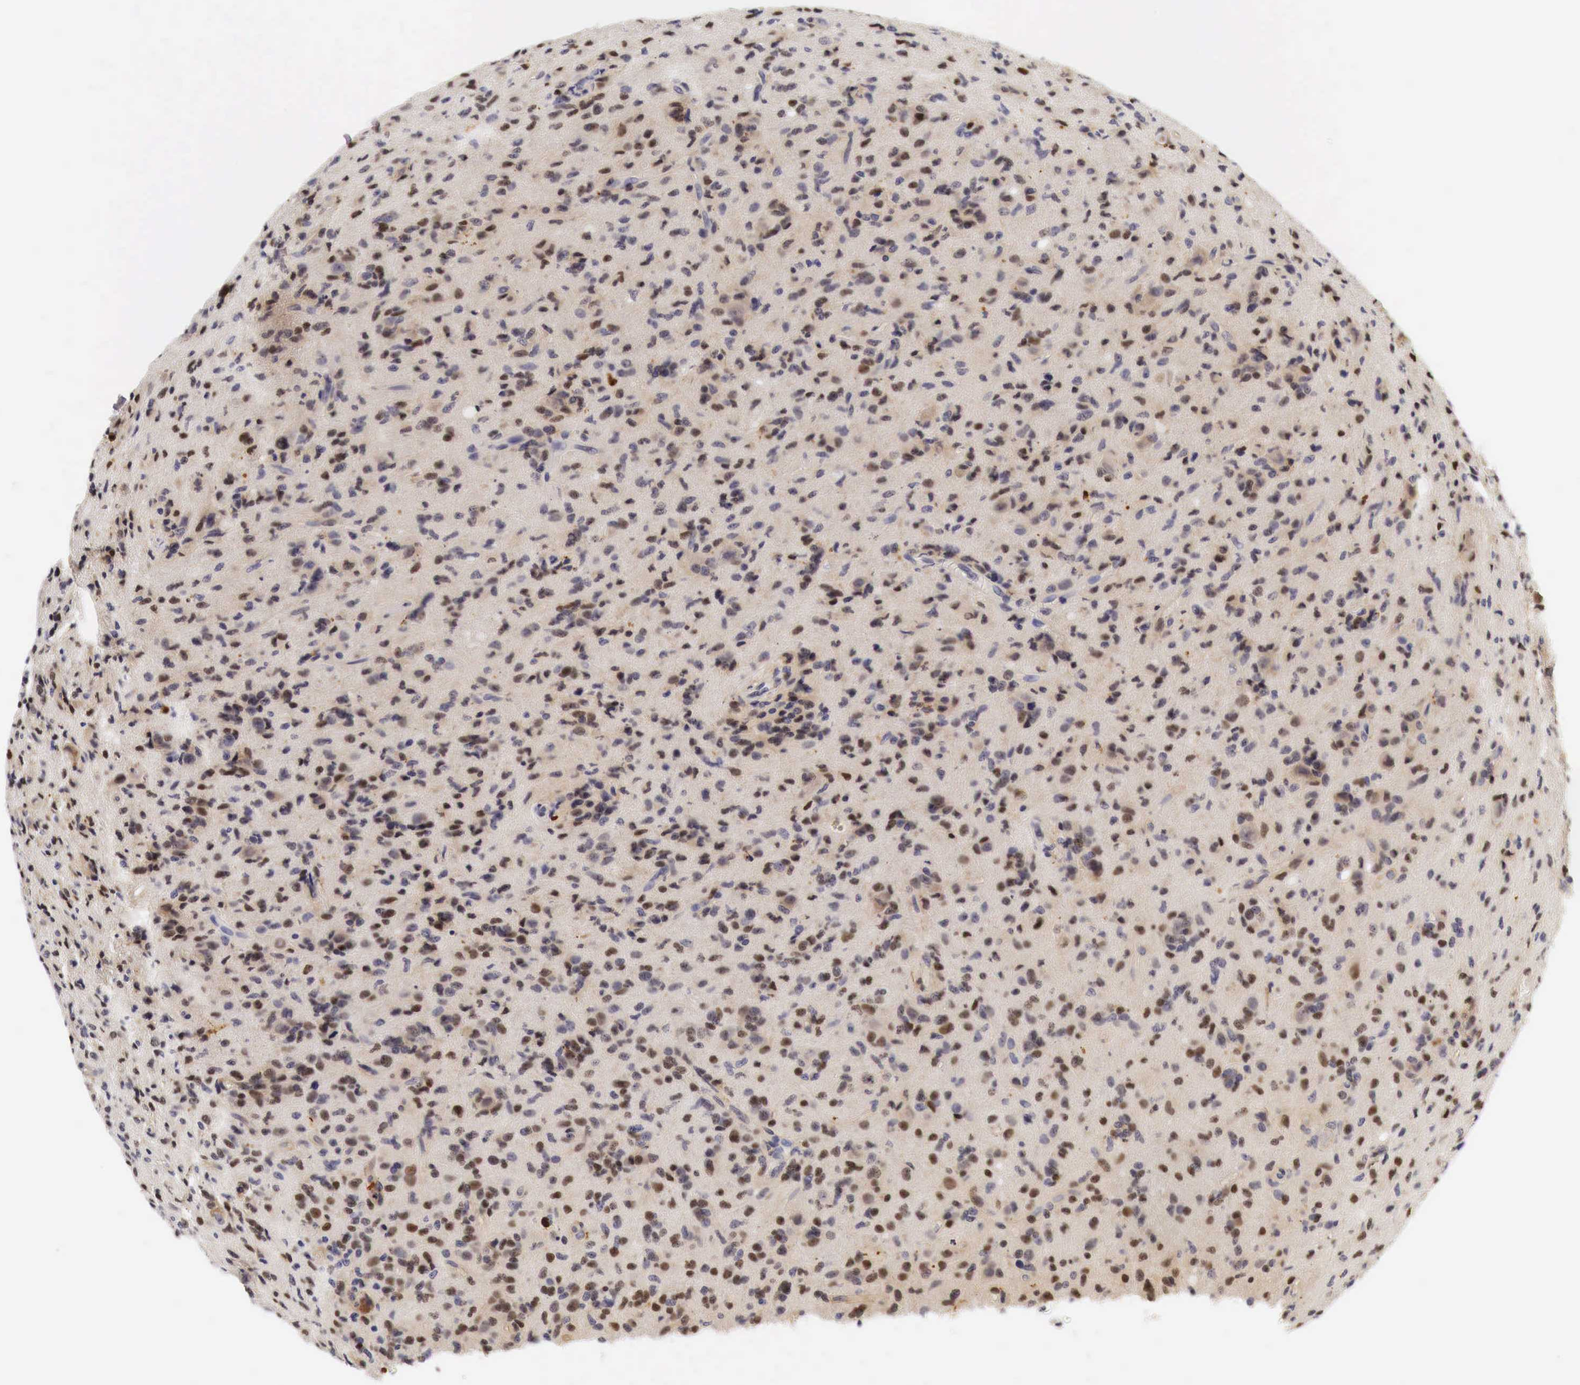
{"staining": {"intensity": "moderate", "quantity": "25%-75%", "location": "nuclear"}, "tissue": "glioma", "cell_type": "Tumor cells", "image_type": "cancer", "snomed": [{"axis": "morphology", "description": "Glioma, malignant, High grade"}, {"axis": "topography", "description": "Brain"}], "caption": "Protein analysis of malignant glioma (high-grade) tissue demonstrates moderate nuclear expression in approximately 25%-75% of tumor cells.", "gene": "CASP3", "patient": {"sex": "male", "age": 36}}